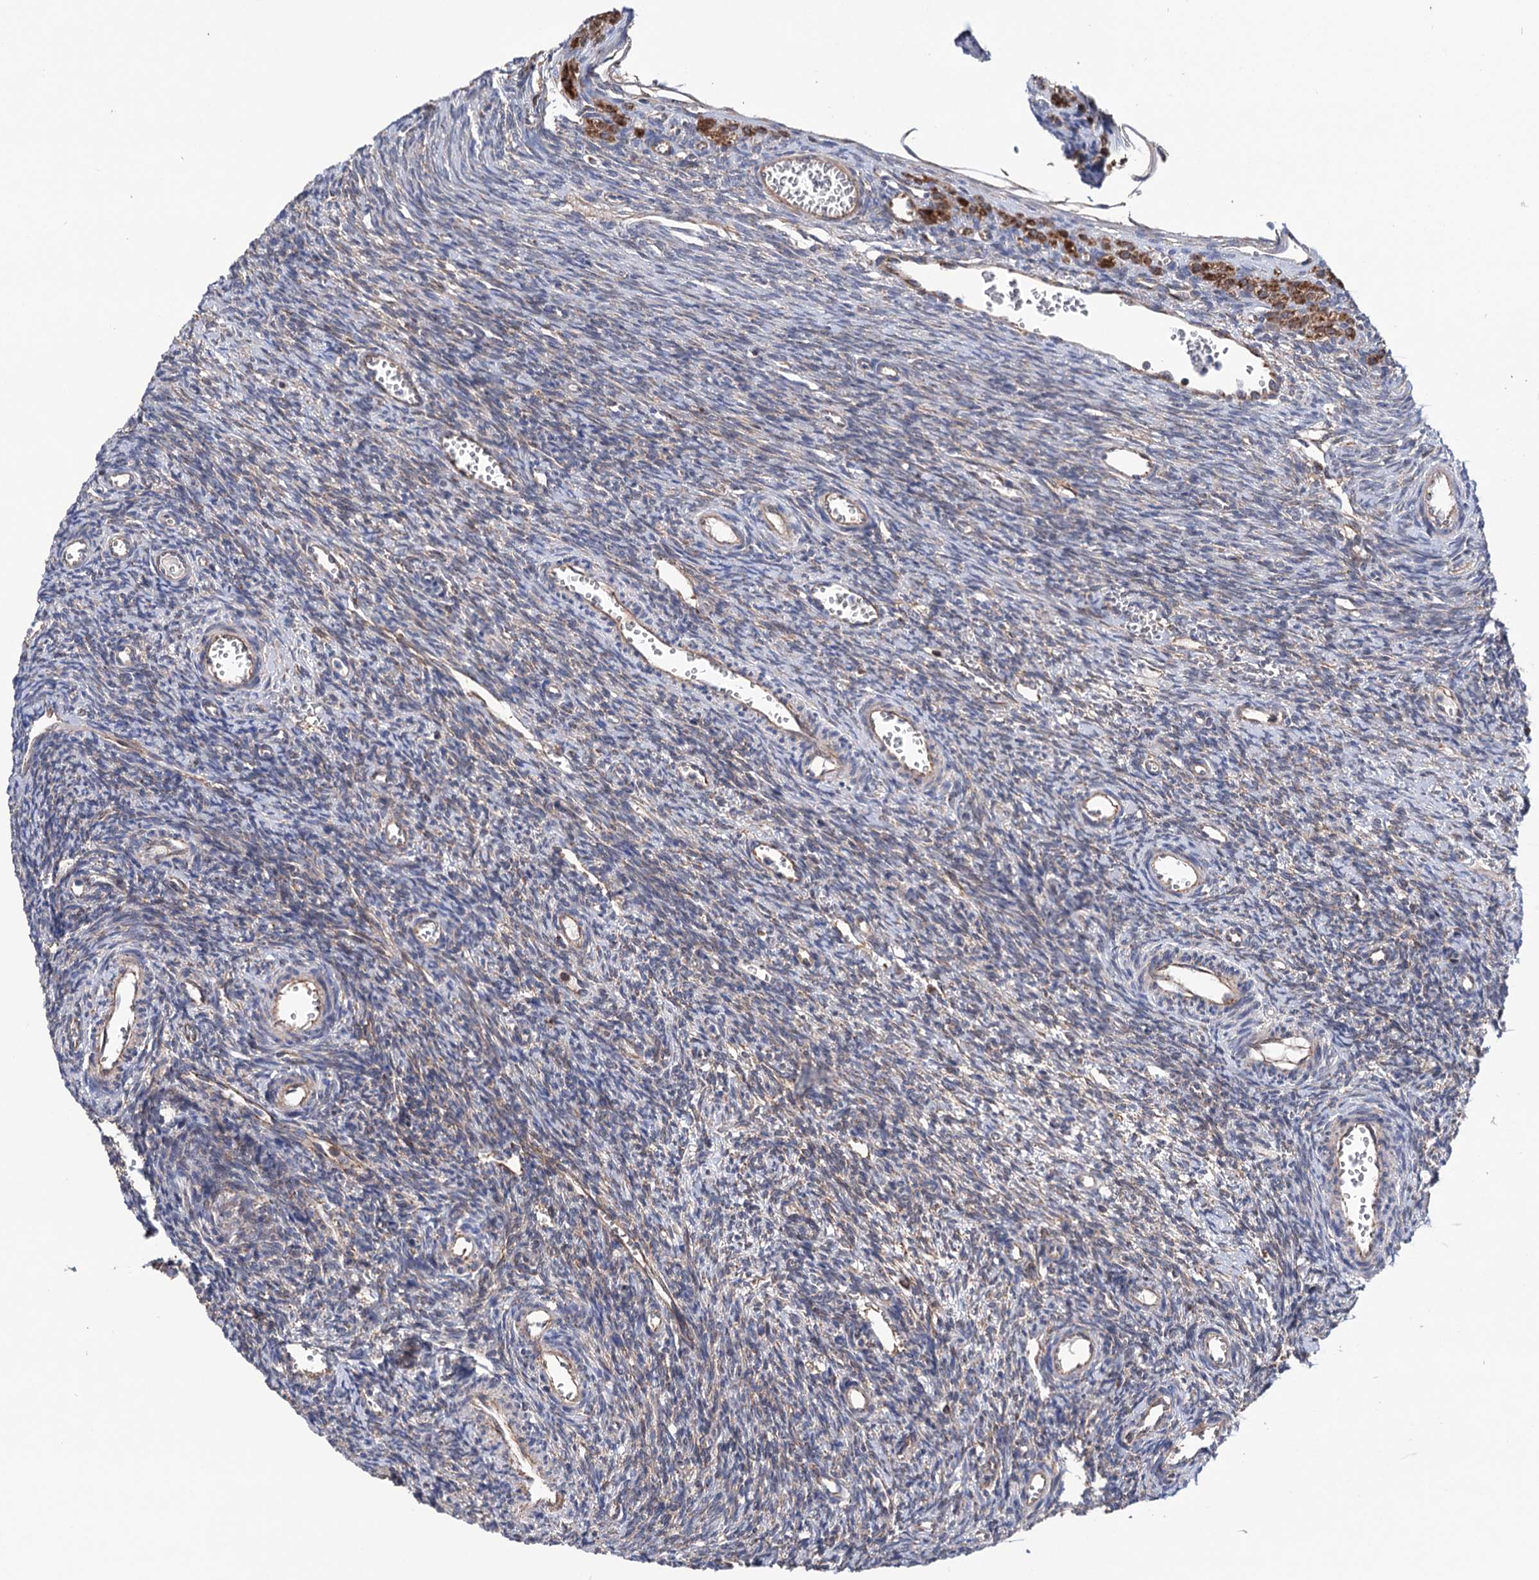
{"staining": {"intensity": "weak", "quantity": "<25%", "location": "cytoplasmic/membranous"}, "tissue": "ovary", "cell_type": "Ovarian stroma cells", "image_type": "normal", "snomed": [{"axis": "morphology", "description": "Normal tissue, NOS"}, {"axis": "topography", "description": "Ovary"}], "caption": "Ovarian stroma cells show no significant staining in normal ovary.", "gene": "SUCLA2", "patient": {"sex": "female", "age": 39}}